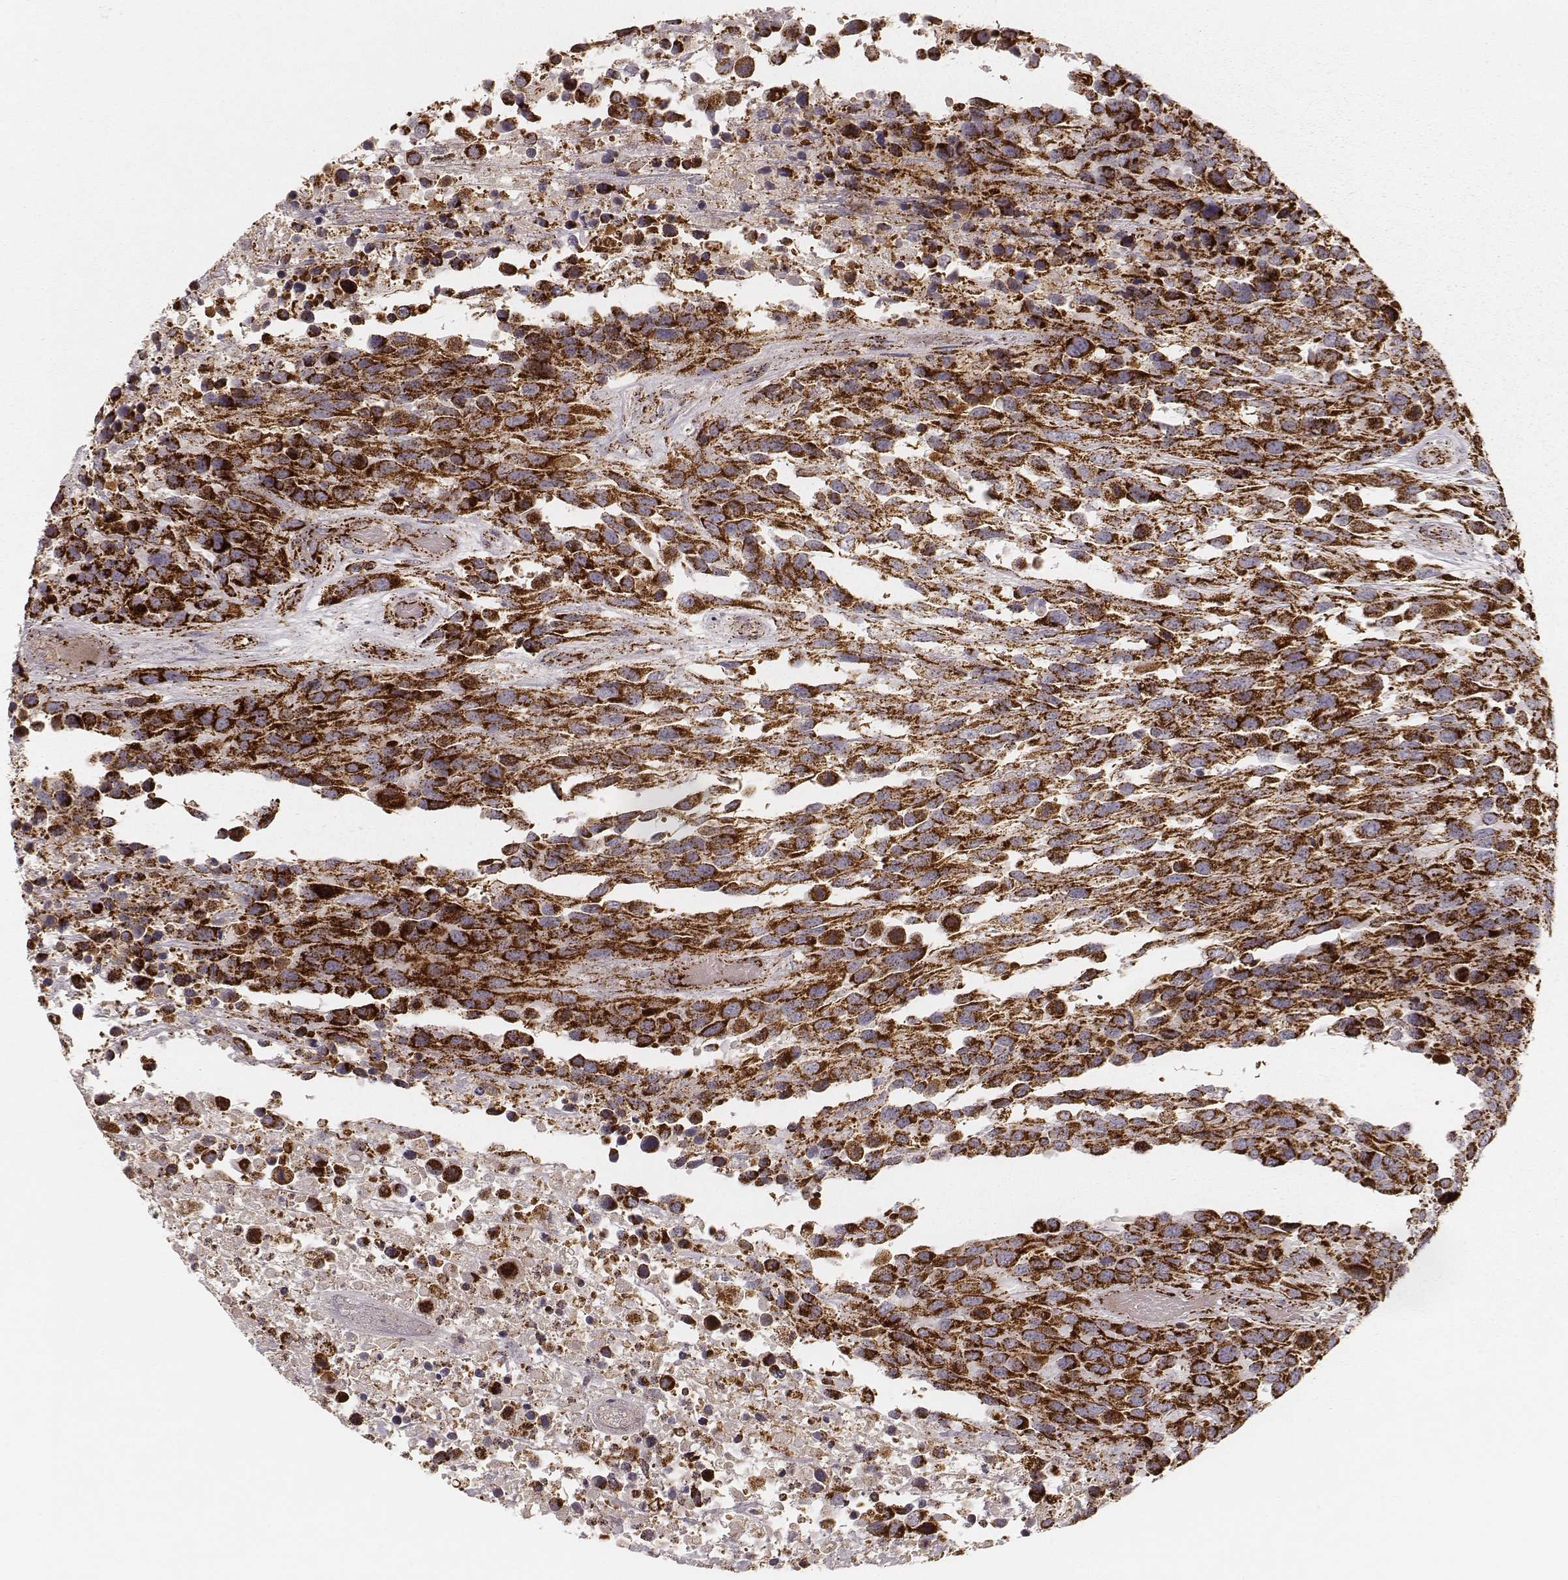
{"staining": {"intensity": "strong", "quantity": ">75%", "location": "cytoplasmic/membranous"}, "tissue": "urothelial cancer", "cell_type": "Tumor cells", "image_type": "cancer", "snomed": [{"axis": "morphology", "description": "Urothelial carcinoma, High grade"}, {"axis": "topography", "description": "Urinary bladder"}], "caption": "Protein staining of urothelial carcinoma (high-grade) tissue demonstrates strong cytoplasmic/membranous expression in about >75% of tumor cells.", "gene": "CS", "patient": {"sex": "female", "age": 70}}